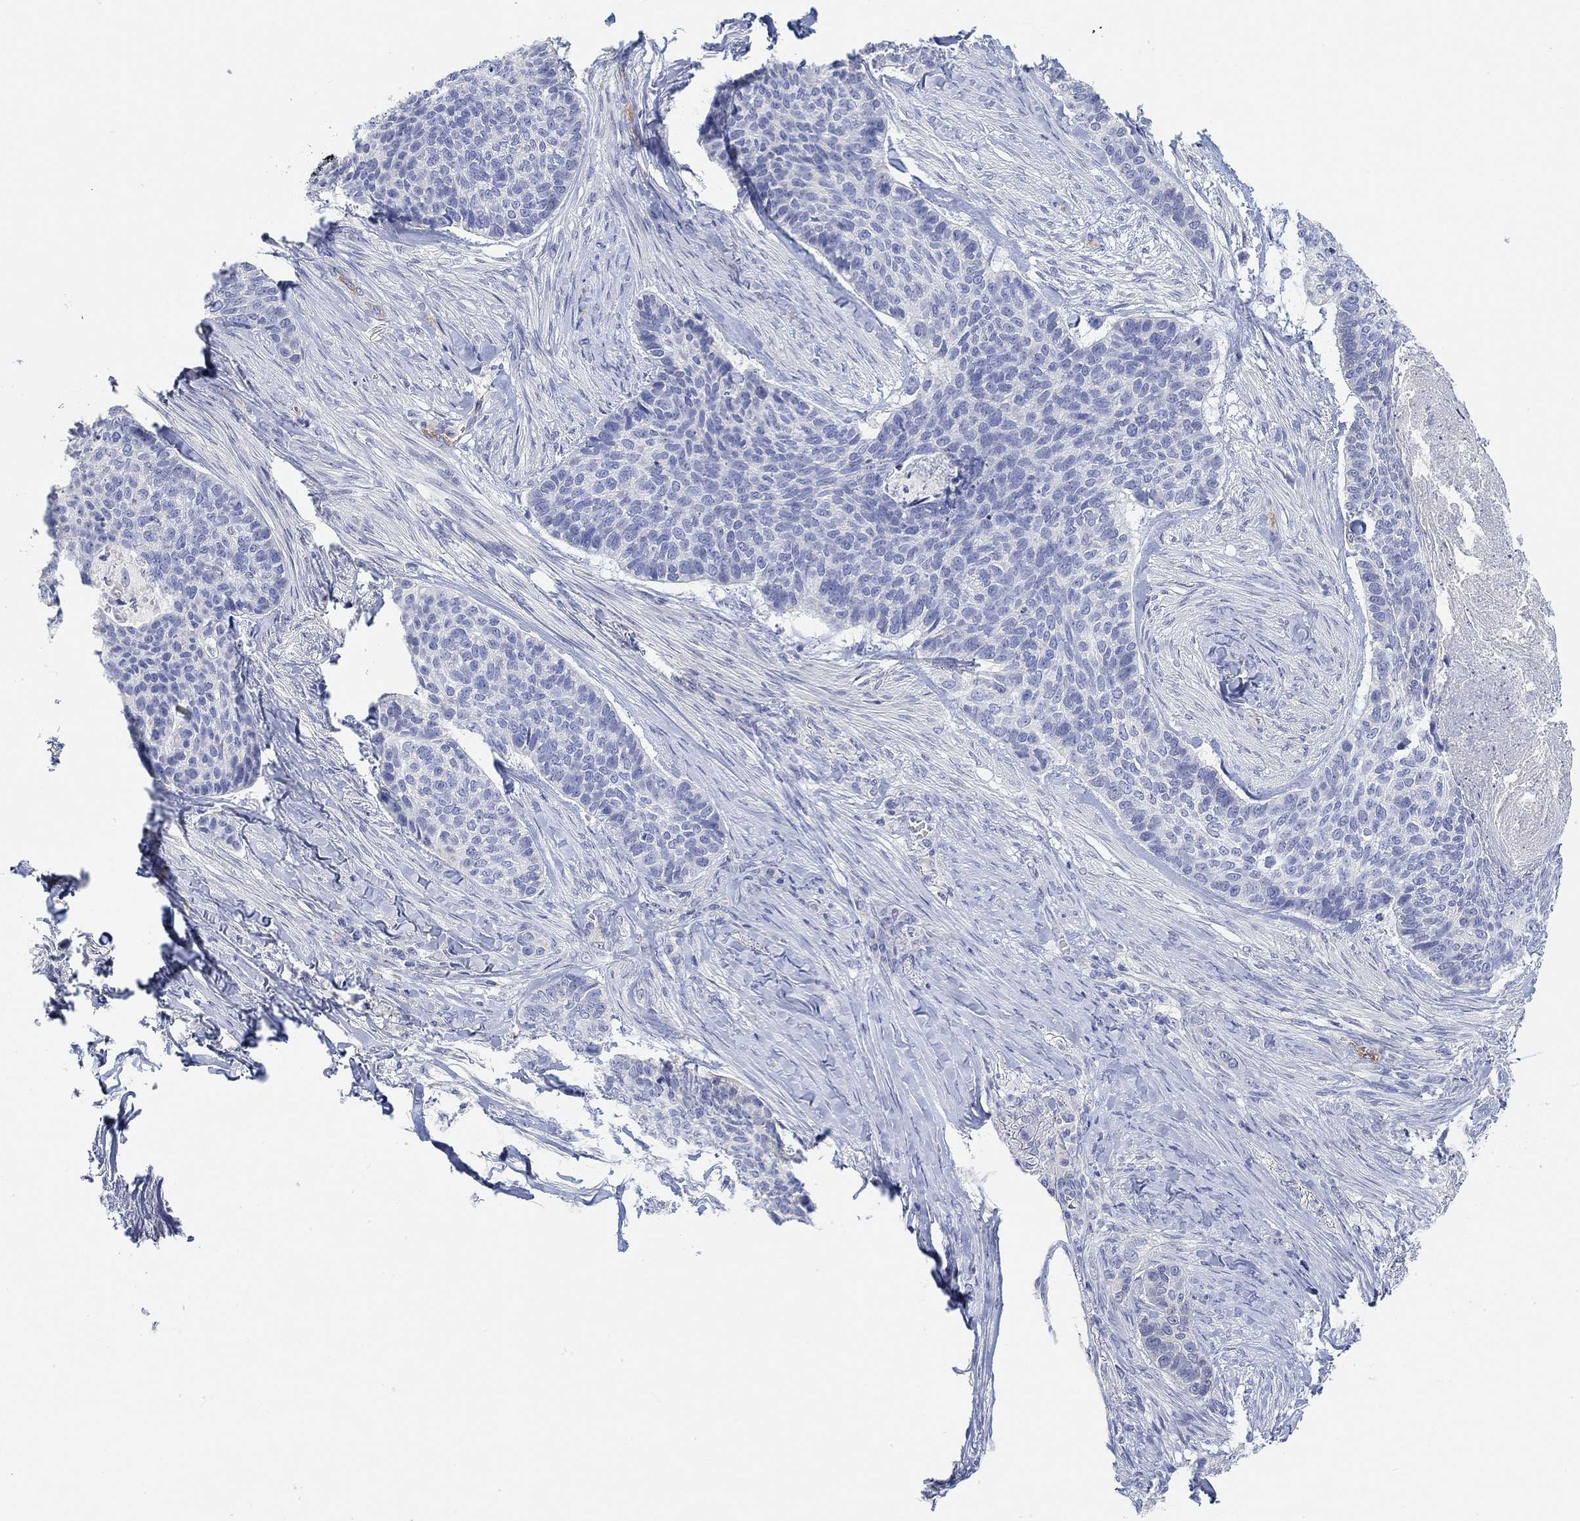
{"staining": {"intensity": "negative", "quantity": "none", "location": "none"}, "tissue": "skin cancer", "cell_type": "Tumor cells", "image_type": "cancer", "snomed": [{"axis": "morphology", "description": "Basal cell carcinoma"}, {"axis": "topography", "description": "Skin"}], "caption": "High power microscopy image of an immunohistochemistry (IHC) photomicrograph of skin cancer (basal cell carcinoma), revealing no significant expression in tumor cells. Brightfield microscopy of immunohistochemistry (IHC) stained with DAB (brown) and hematoxylin (blue), captured at high magnification.", "gene": "VAT1L", "patient": {"sex": "female", "age": 69}}